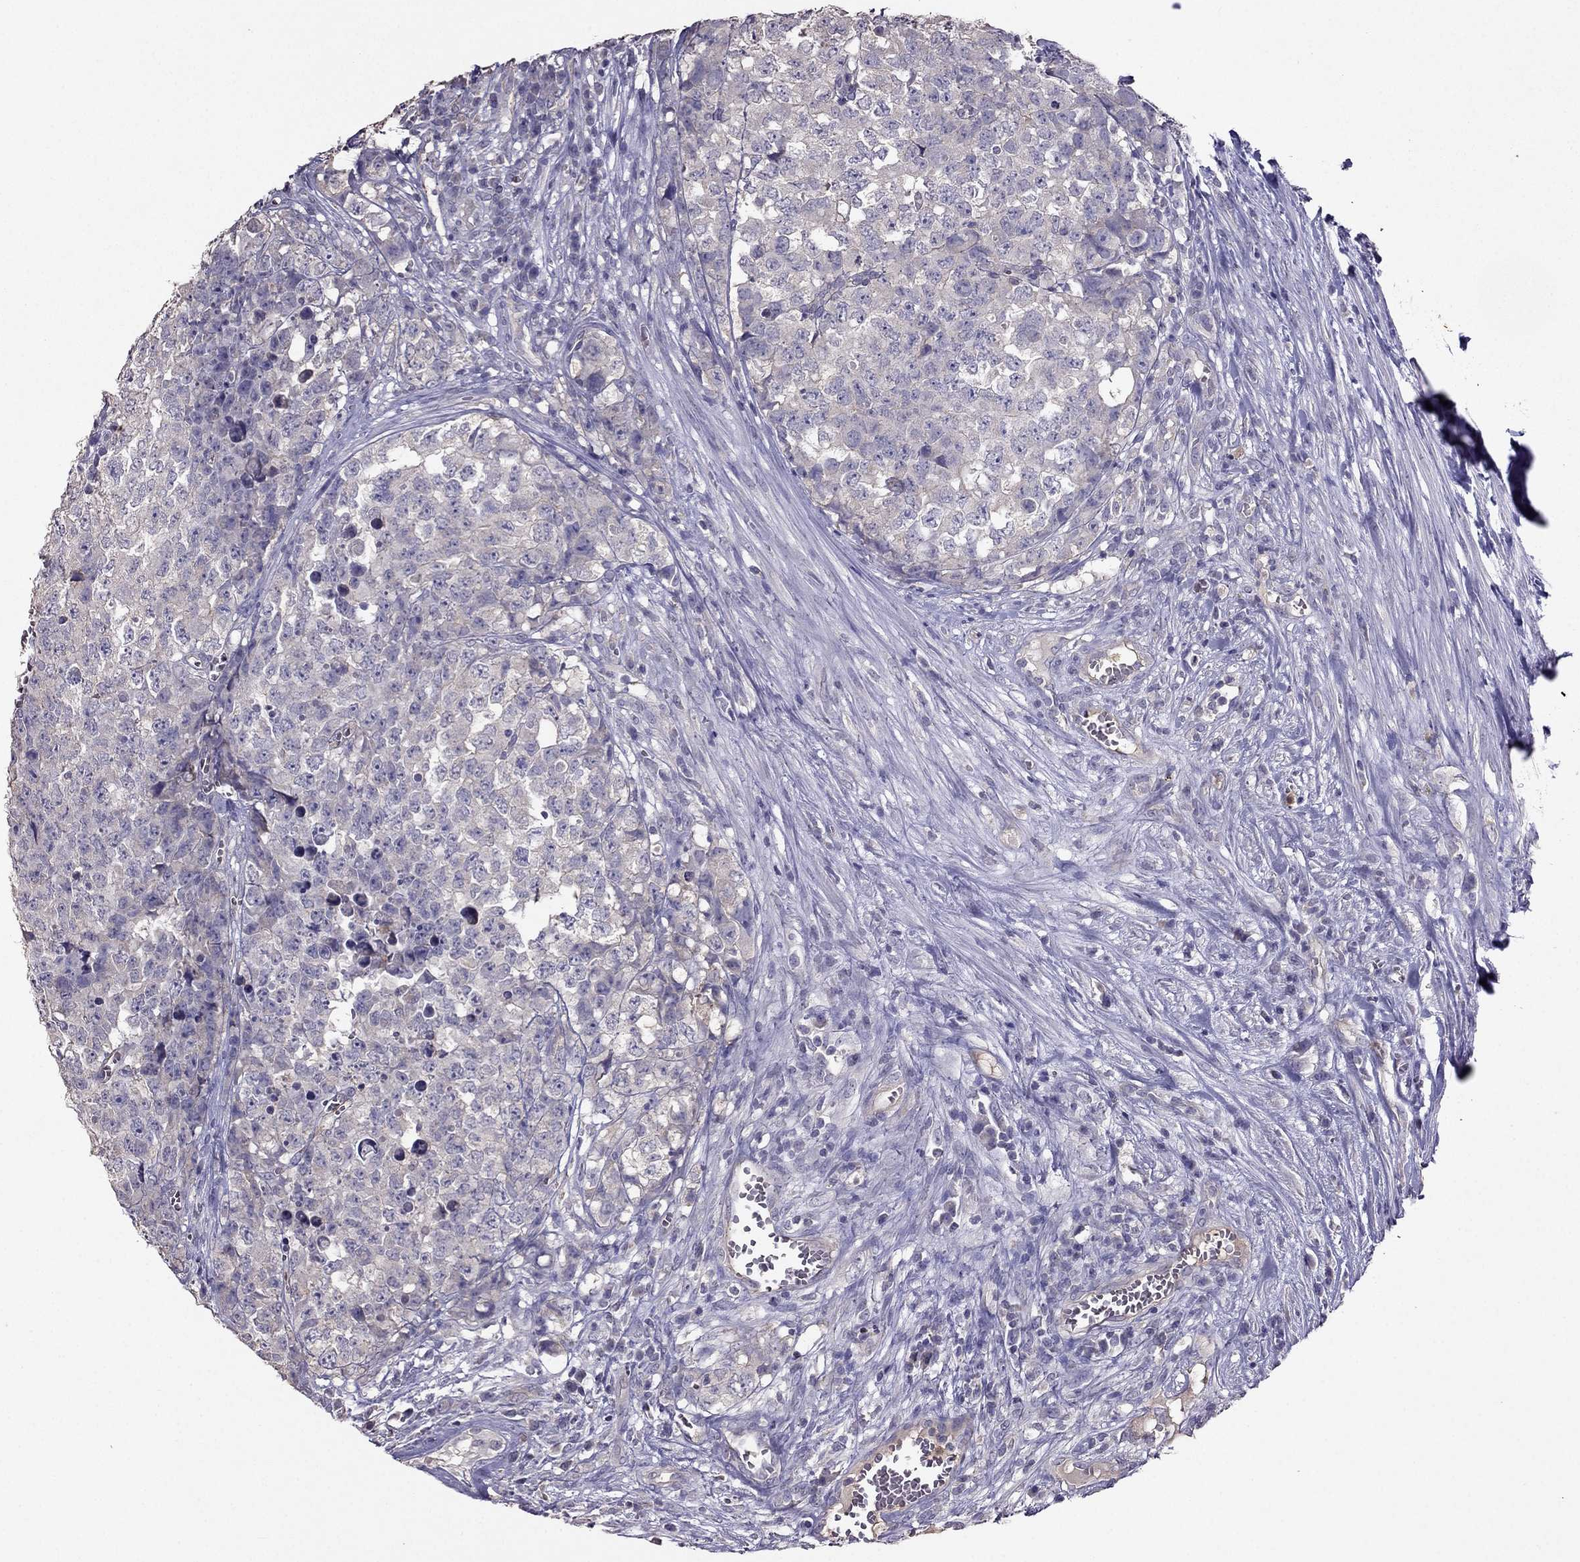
{"staining": {"intensity": "negative", "quantity": "none", "location": "none"}, "tissue": "testis cancer", "cell_type": "Tumor cells", "image_type": "cancer", "snomed": [{"axis": "morphology", "description": "Carcinoma, Embryonal, NOS"}, {"axis": "topography", "description": "Testis"}], "caption": "Tumor cells are negative for brown protein staining in testis cancer (embryonal carcinoma).", "gene": "RFLNB", "patient": {"sex": "male", "age": 23}}